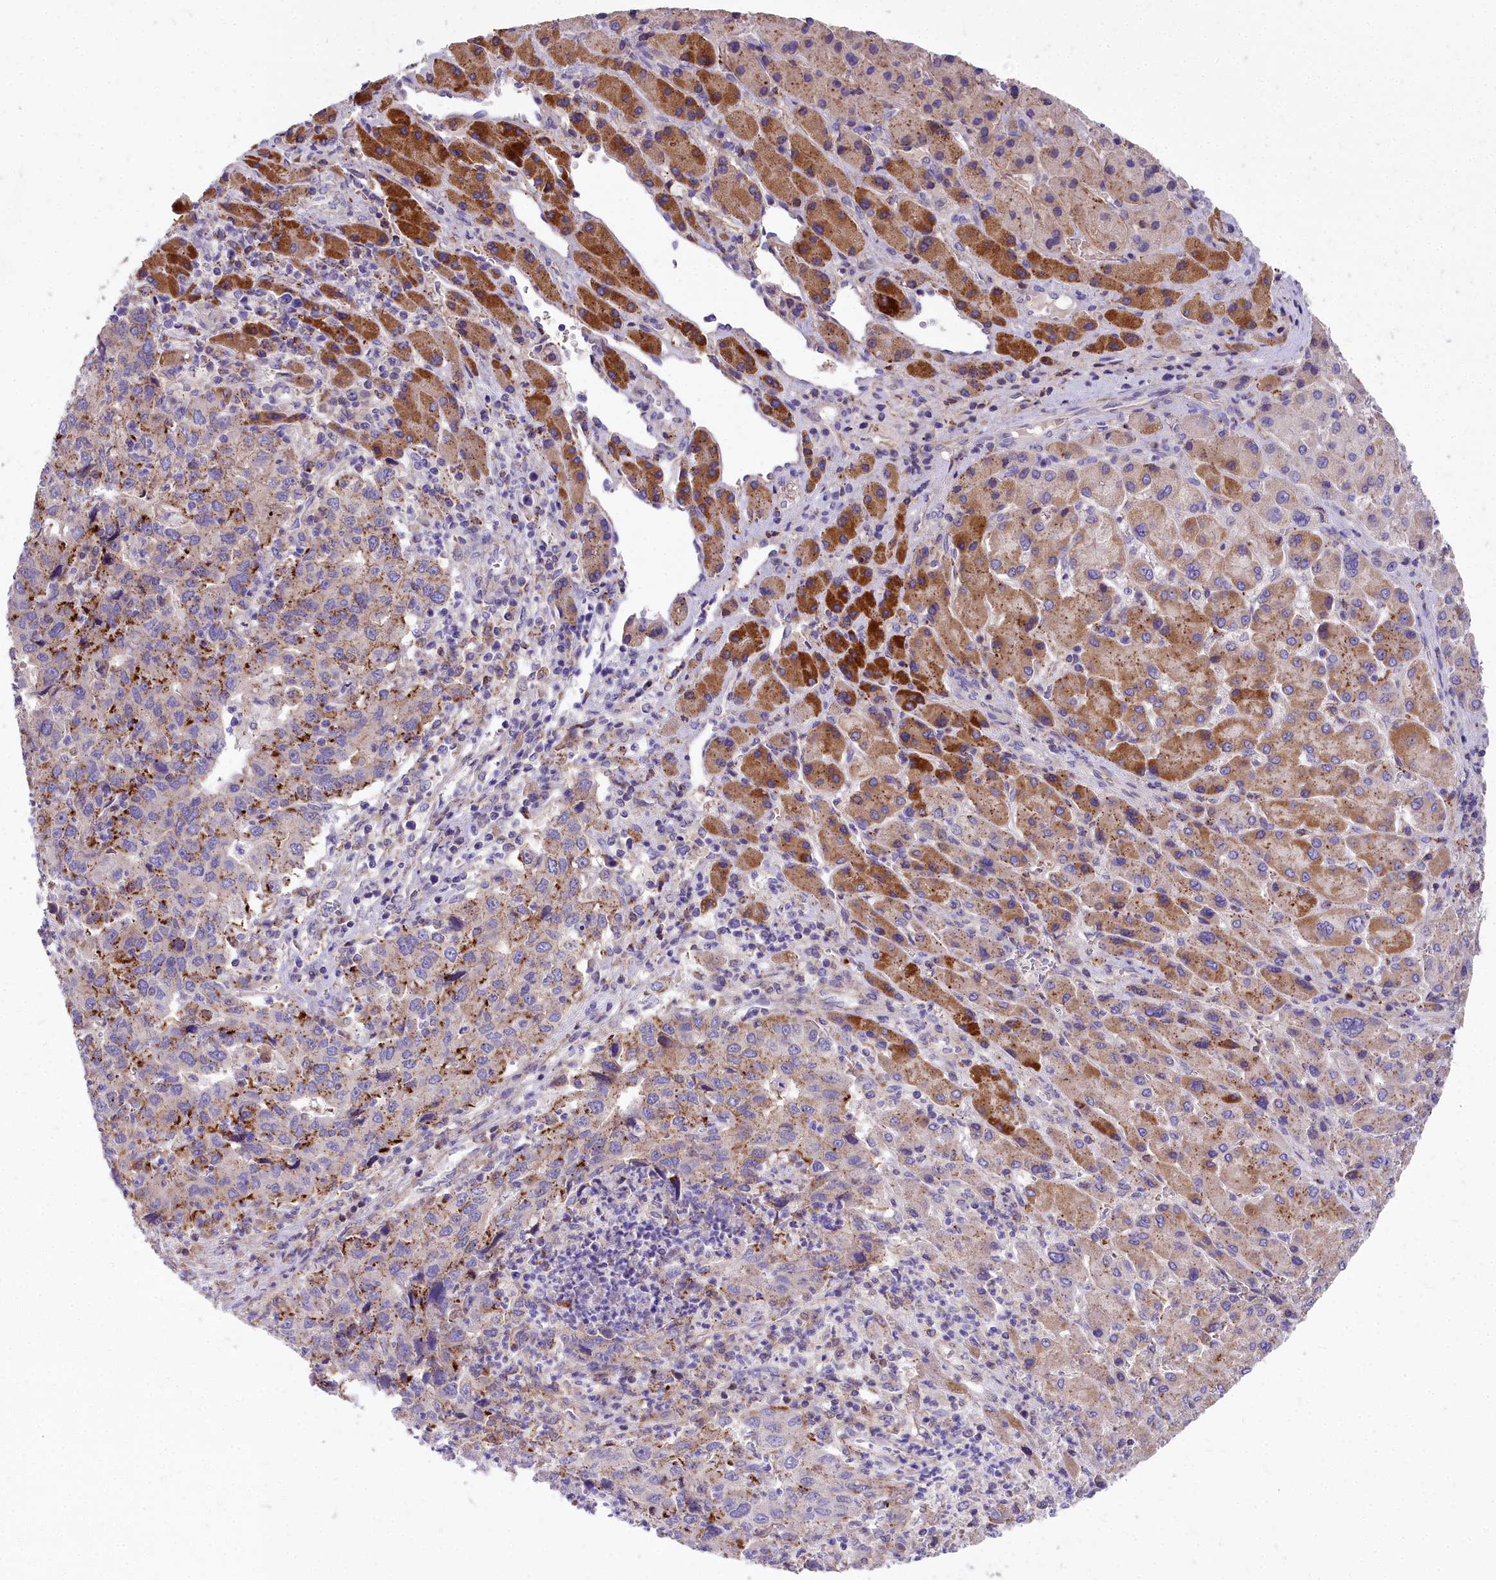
{"staining": {"intensity": "moderate", "quantity": "25%-75%", "location": "cytoplasmic/membranous"}, "tissue": "liver cancer", "cell_type": "Tumor cells", "image_type": "cancer", "snomed": [{"axis": "morphology", "description": "Carcinoma, Hepatocellular, NOS"}, {"axis": "topography", "description": "Liver"}], "caption": "Immunohistochemistry of liver cancer (hepatocellular carcinoma) reveals medium levels of moderate cytoplasmic/membranous staining in about 25%-75% of tumor cells.", "gene": "FRMPD1", "patient": {"sex": "male", "age": 63}}